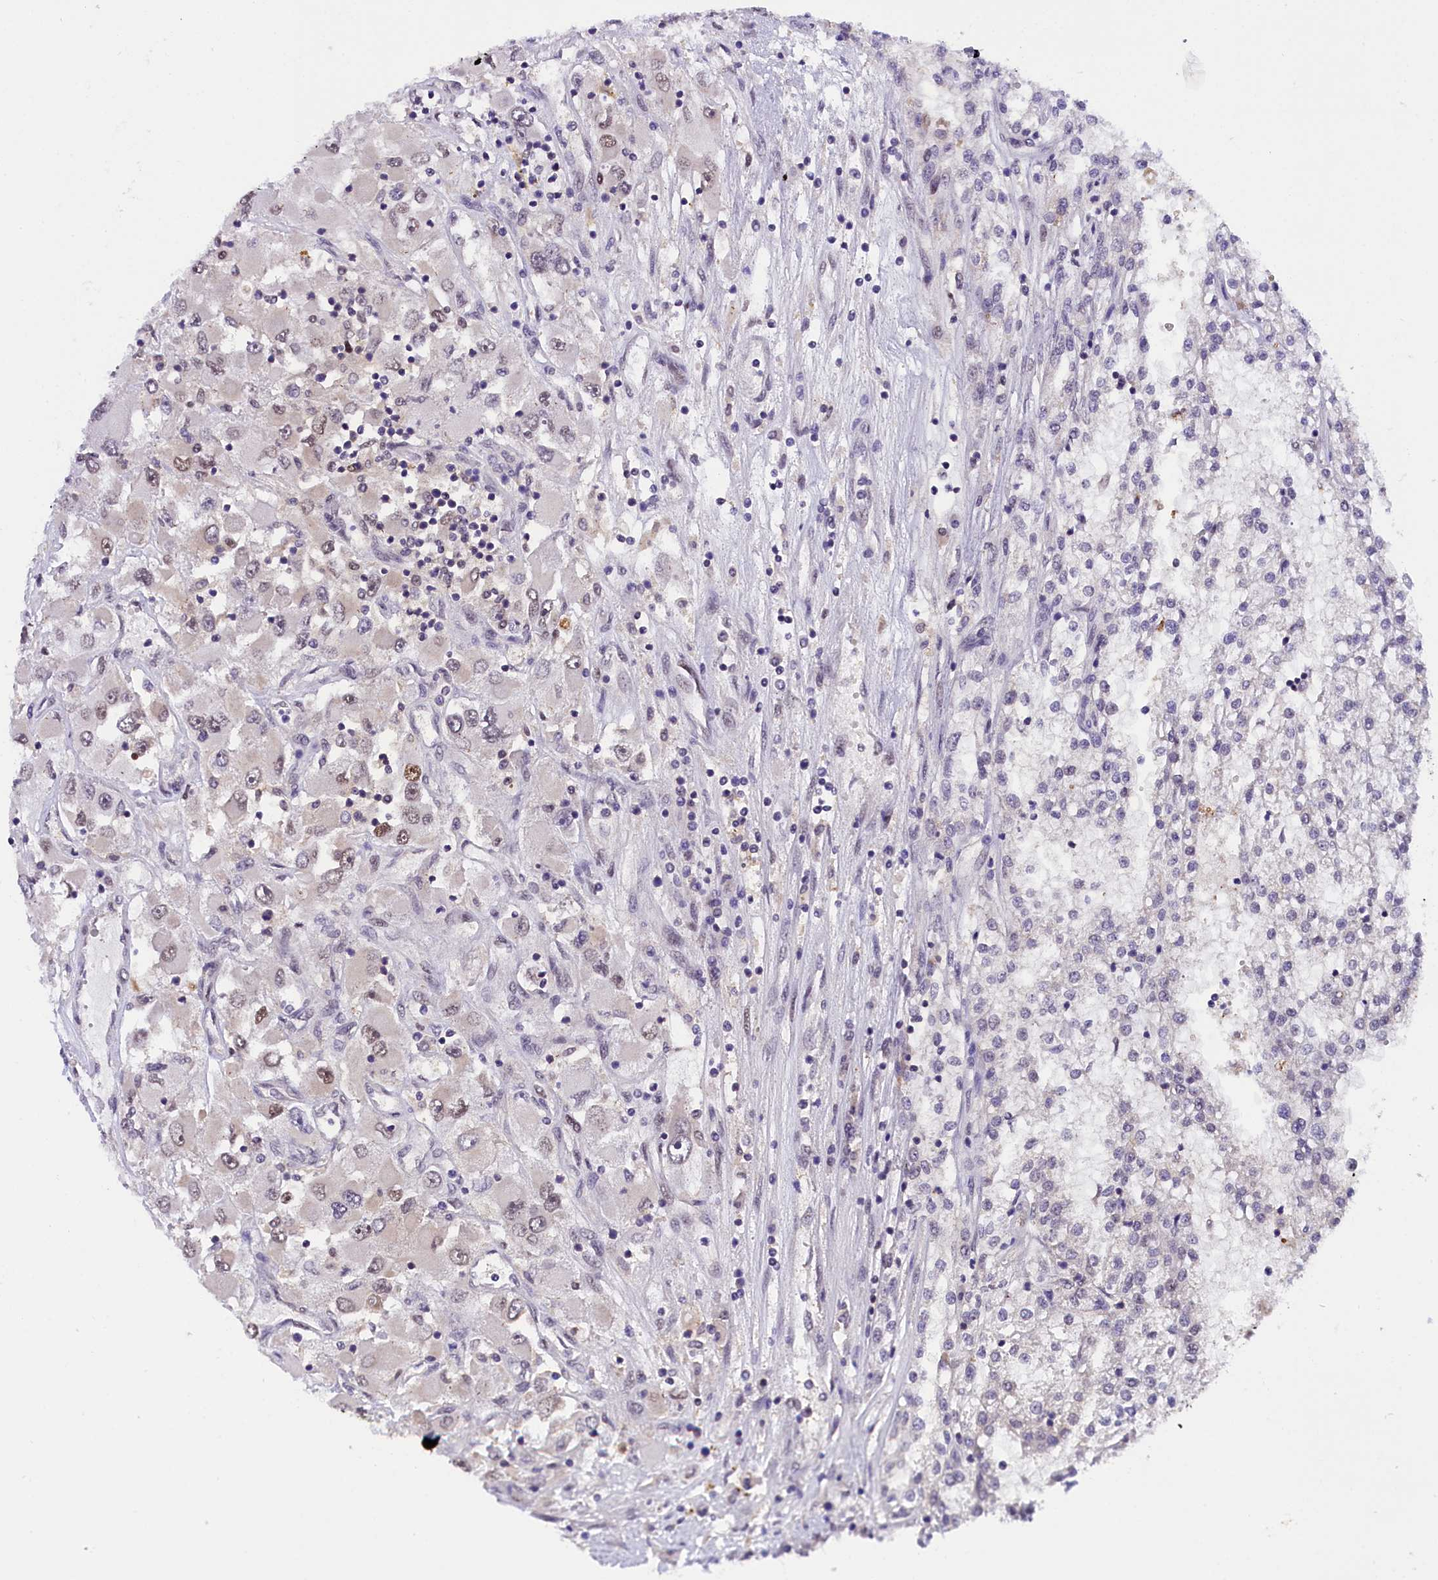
{"staining": {"intensity": "weak", "quantity": "25%-75%", "location": "nuclear"}, "tissue": "renal cancer", "cell_type": "Tumor cells", "image_type": "cancer", "snomed": [{"axis": "morphology", "description": "Adenocarcinoma, NOS"}, {"axis": "topography", "description": "Kidney"}], "caption": "This is an image of immunohistochemistry (IHC) staining of adenocarcinoma (renal), which shows weak staining in the nuclear of tumor cells.", "gene": "IQCN", "patient": {"sex": "female", "age": 52}}